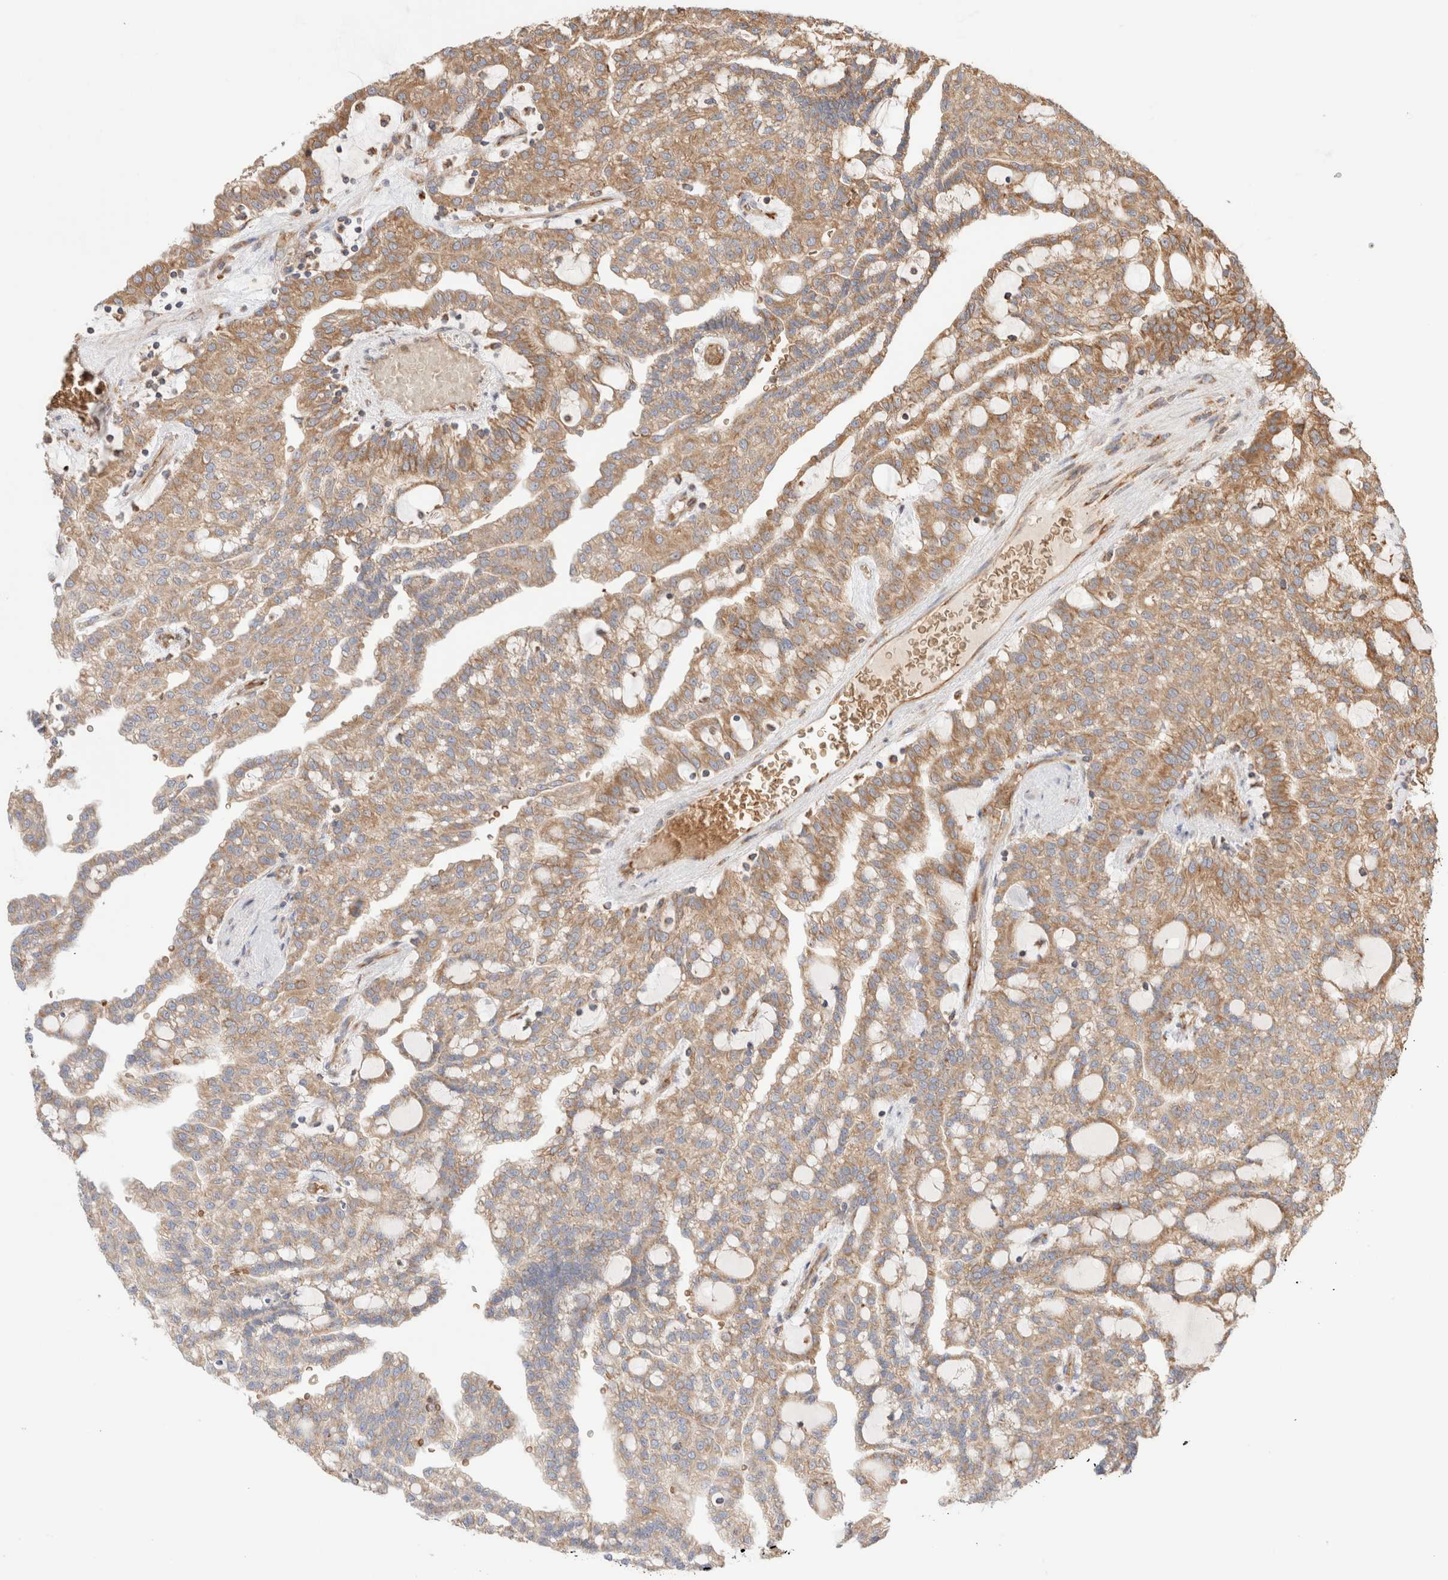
{"staining": {"intensity": "moderate", "quantity": ">75%", "location": "cytoplasmic/membranous"}, "tissue": "renal cancer", "cell_type": "Tumor cells", "image_type": "cancer", "snomed": [{"axis": "morphology", "description": "Adenocarcinoma, NOS"}, {"axis": "topography", "description": "Kidney"}], "caption": "Immunohistochemical staining of renal cancer shows moderate cytoplasmic/membranous protein staining in approximately >75% of tumor cells. Ihc stains the protein in brown and the nuclei are stained blue.", "gene": "UTS2B", "patient": {"sex": "male", "age": 63}}